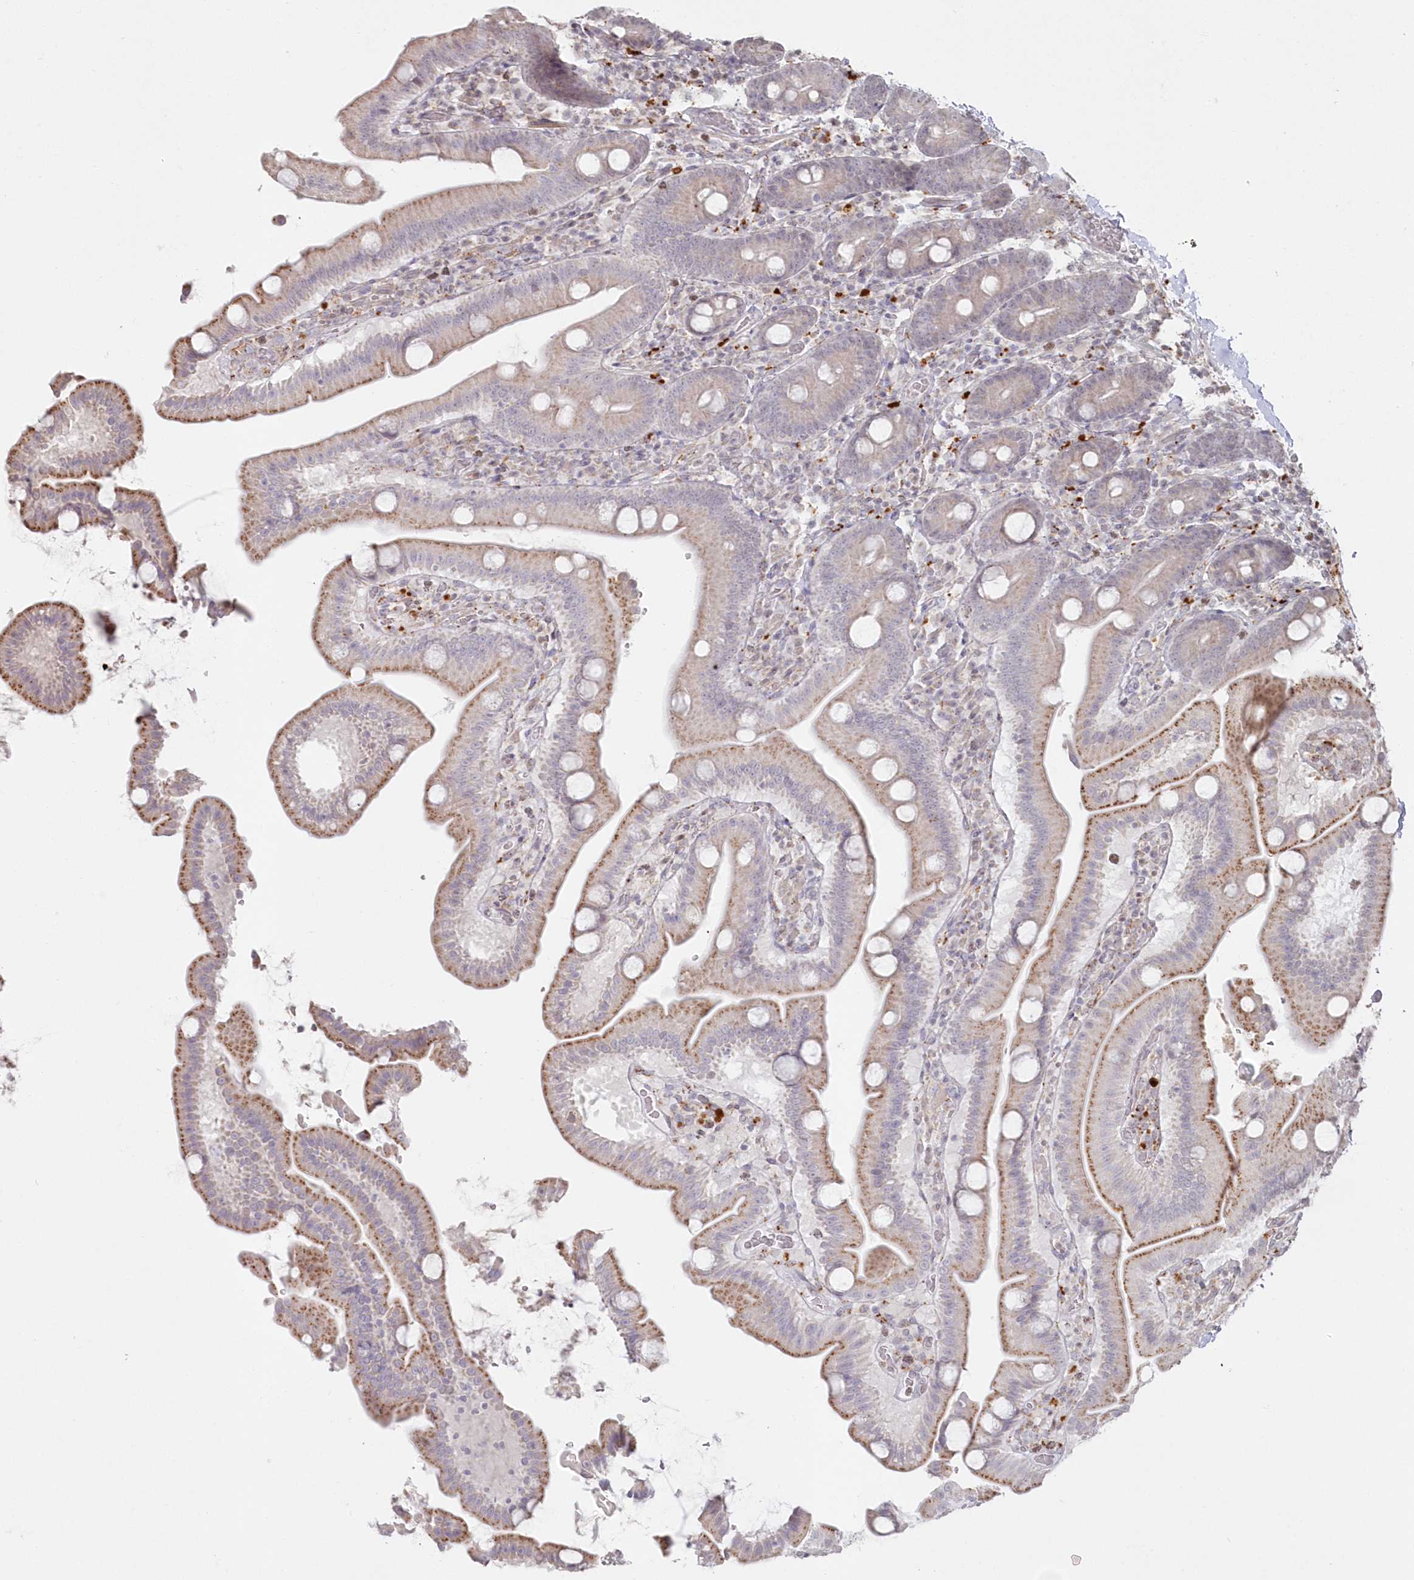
{"staining": {"intensity": "moderate", "quantity": "25%-75%", "location": "cytoplasmic/membranous"}, "tissue": "duodenum", "cell_type": "Glandular cells", "image_type": "normal", "snomed": [{"axis": "morphology", "description": "Normal tissue, NOS"}, {"axis": "topography", "description": "Duodenum"}], "caption": "This is an image of immunohistochemistry staining of benign duodenum, which shows moderate positivity in the cytoplasmic/membranous of glandular cells.", "gene": "ARSB", "patient": {"sex": "male", "age": 55}}